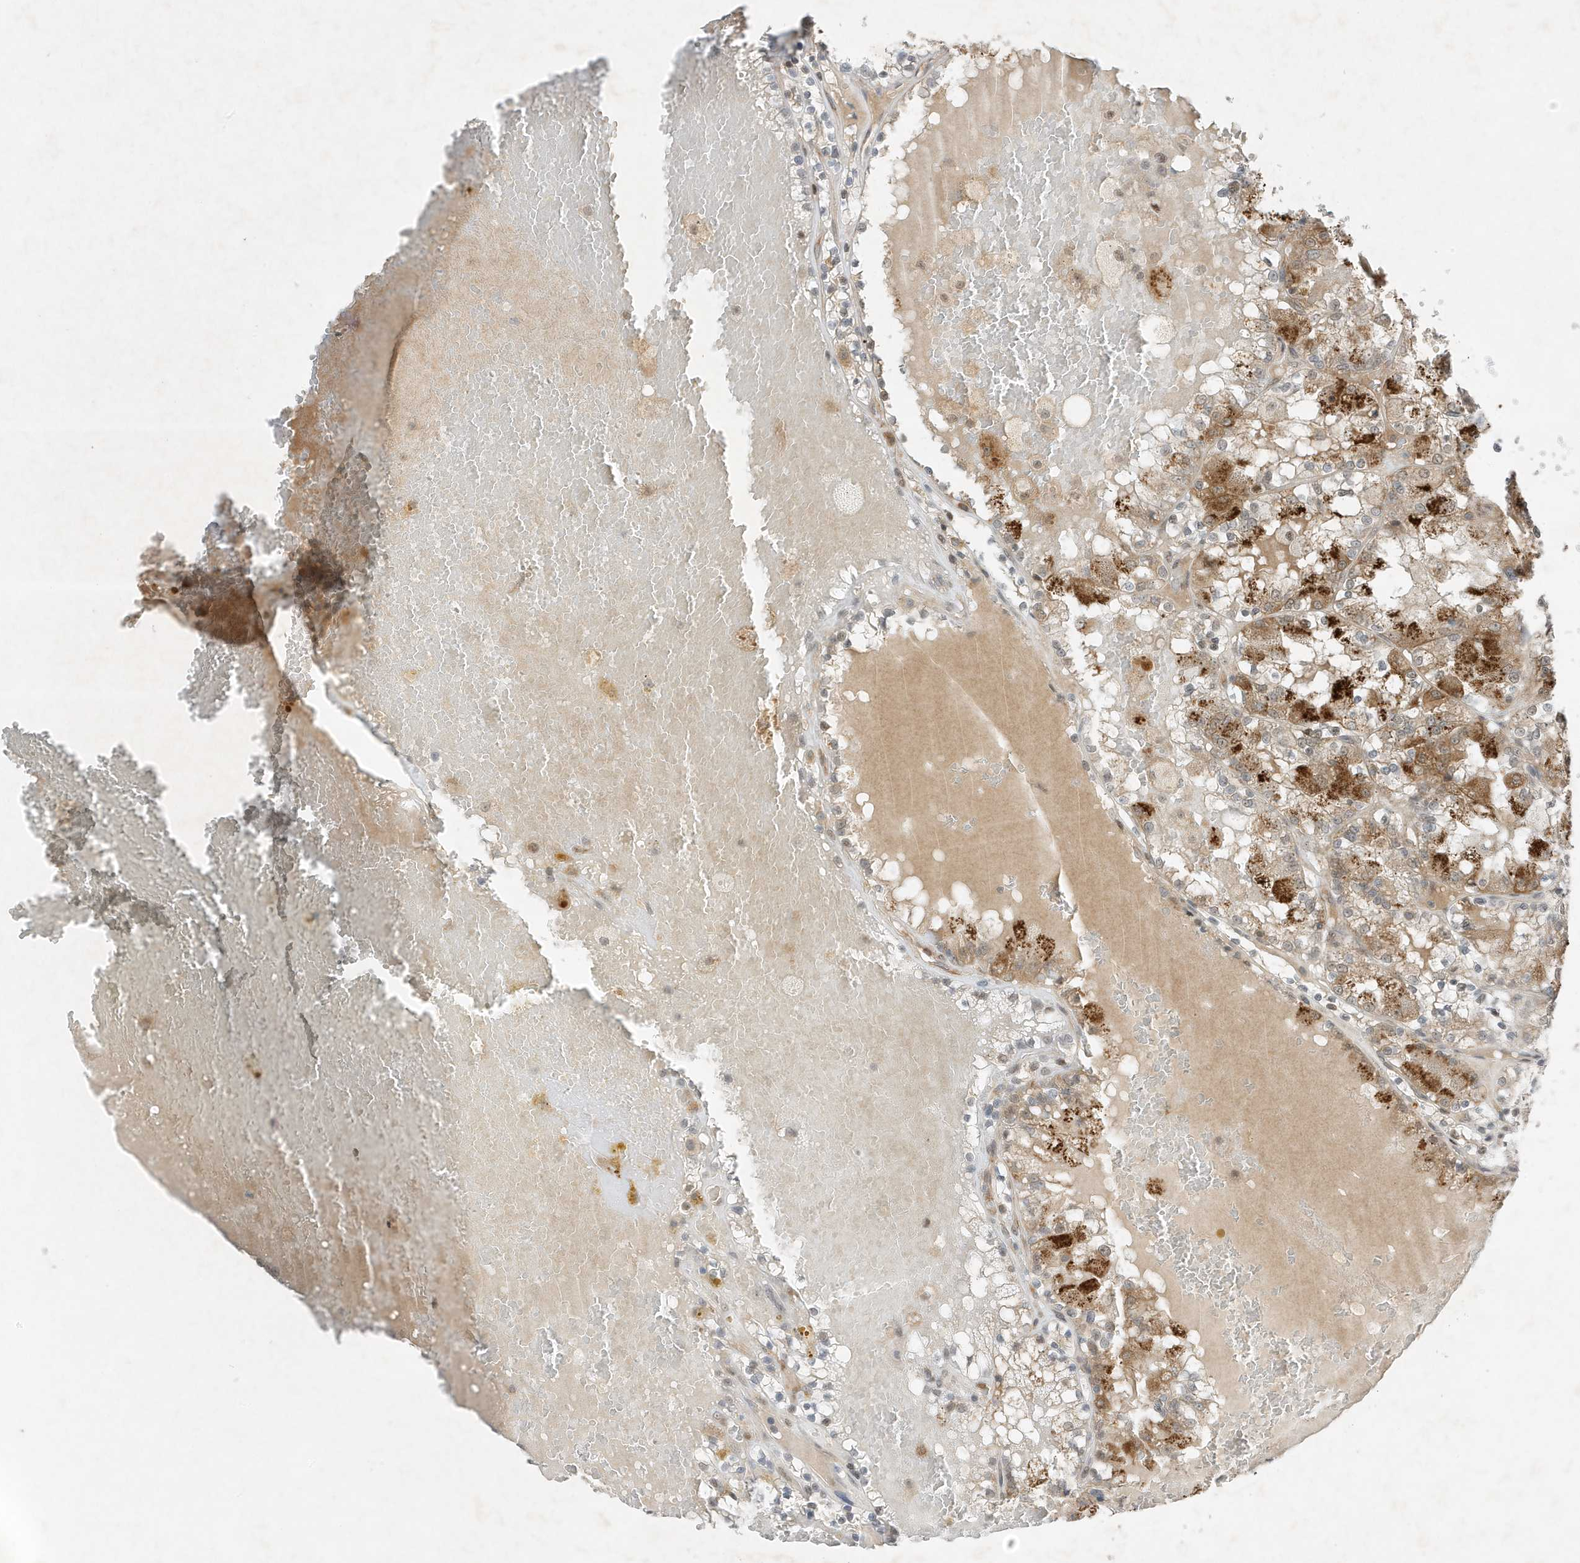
{"staining": {"intensity": "strong", "quantity": "<25%", "location": "cytoplasmic/membranous"}, "tissue": "renal cancer", "cell_type": "Tumor cells", "image_type": "cancer", "snomed": [{"axis": "morphology", "description": "Adenocarcinoma, NOS"}, {"axis": "topography", "description": "Kidney"}], "caption": "IHC of human adenocarcinoma (renal) reveals medium levels of strong cytoplasmic/membranous staining in approximately <25% of tumor cells.", "gene": "MAST3", "patient": {"sex": "female", "age": 56}}